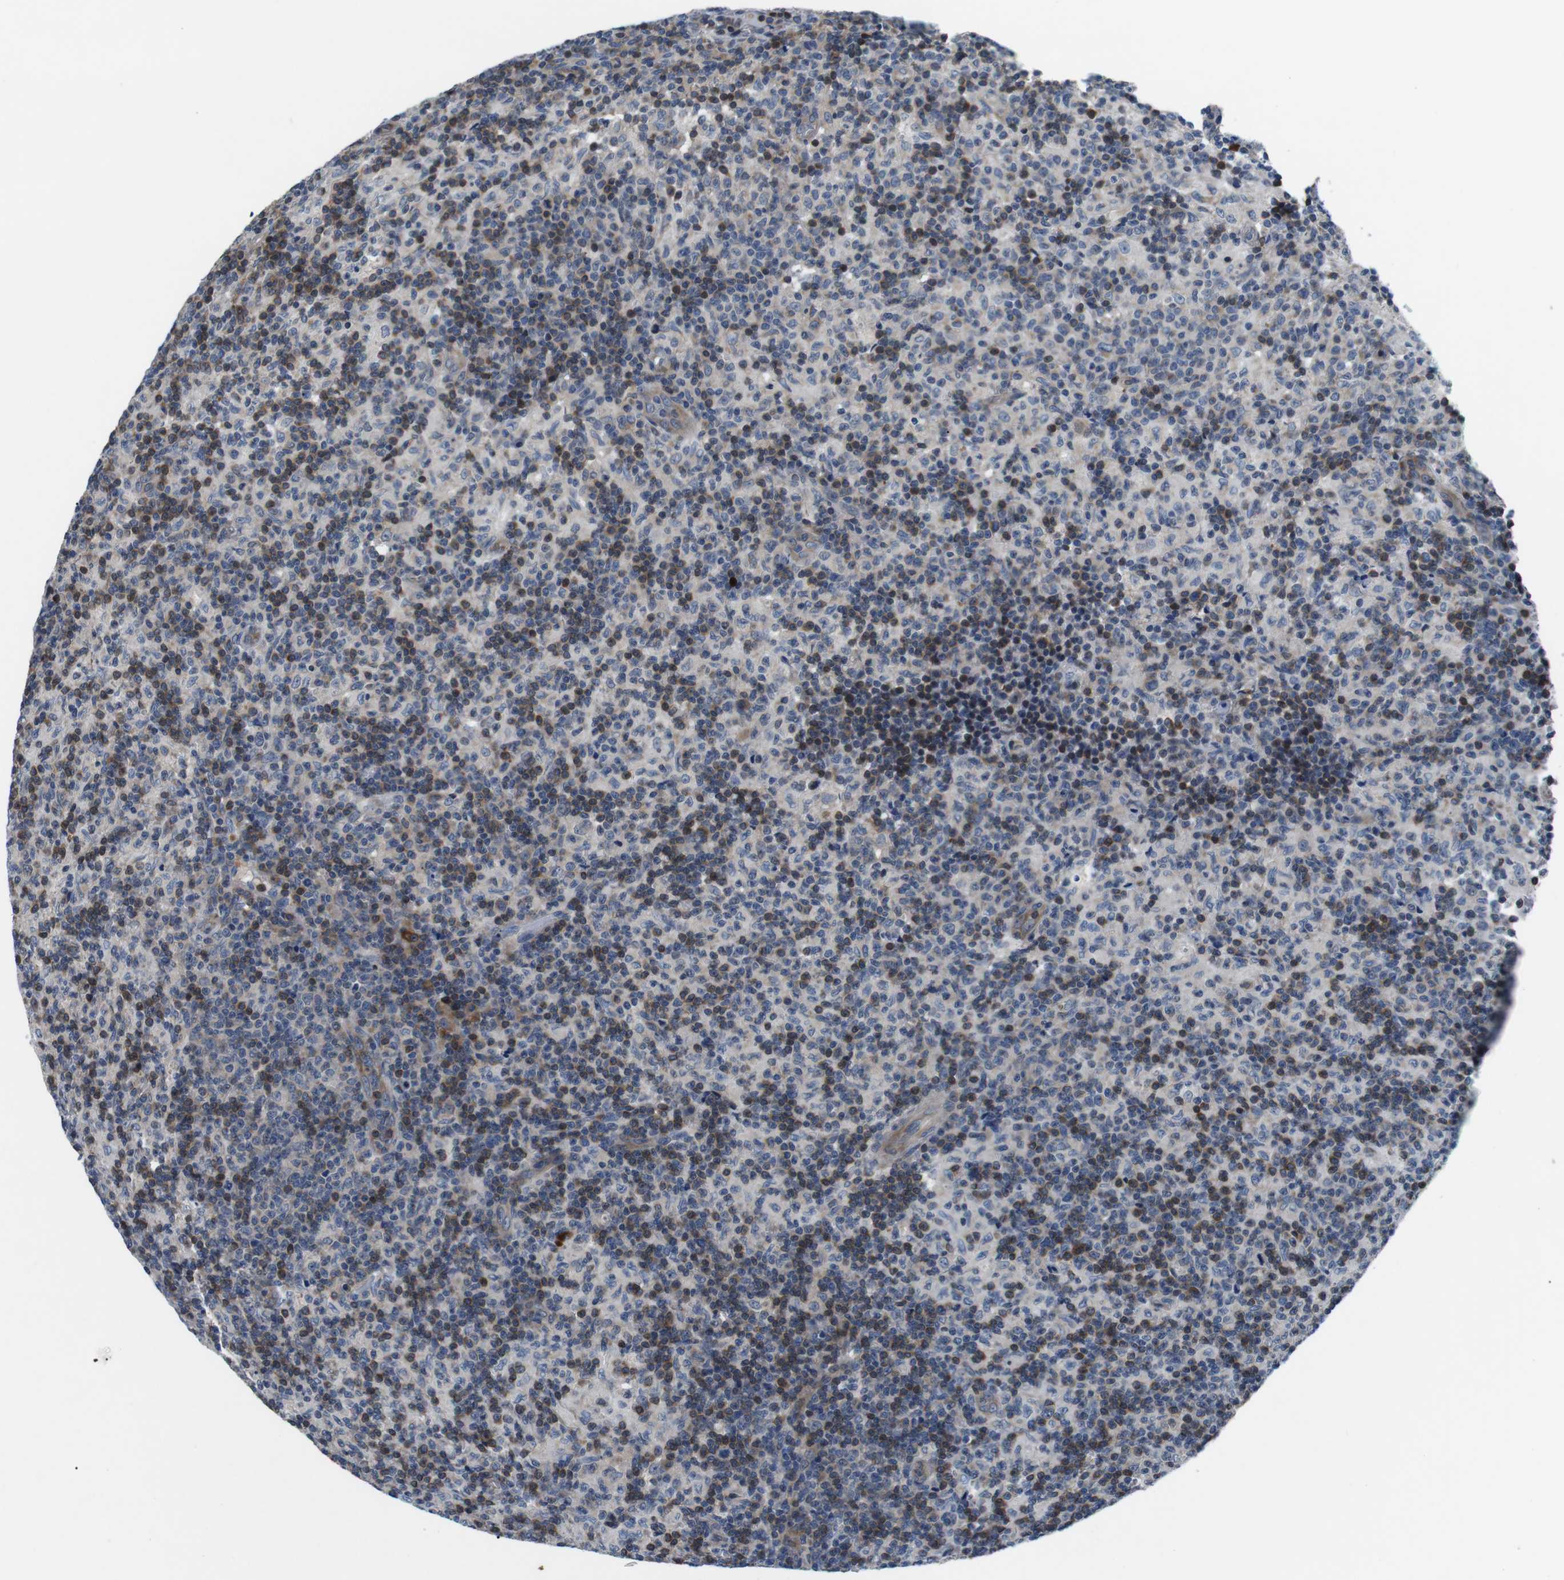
{"staining": {"intensity": "moderate", "quantity": "25%-75%", "location": "cytoplasmic/membranous"}, "tissue": "lymph node", "cell_type": "Germinal center cells", "image_type": "normal", "snomed": [{"axis": "morphology", "description": "Normal tissue, NOS"}, {"axis": "morphology", "description": "Inflammation, NOS"}, {"axis": "topography", "description": "Lymph node"}], "caption": "This histopathology image displays immunohistochemistry (IHC) staining of benign human lymph node, with medium moderate cytoplasmic/membranous positivity in approximately 25%-75% of germinal center cells.", "gene": "JAK1", "patient": {"sex": "male", "age": 55}}